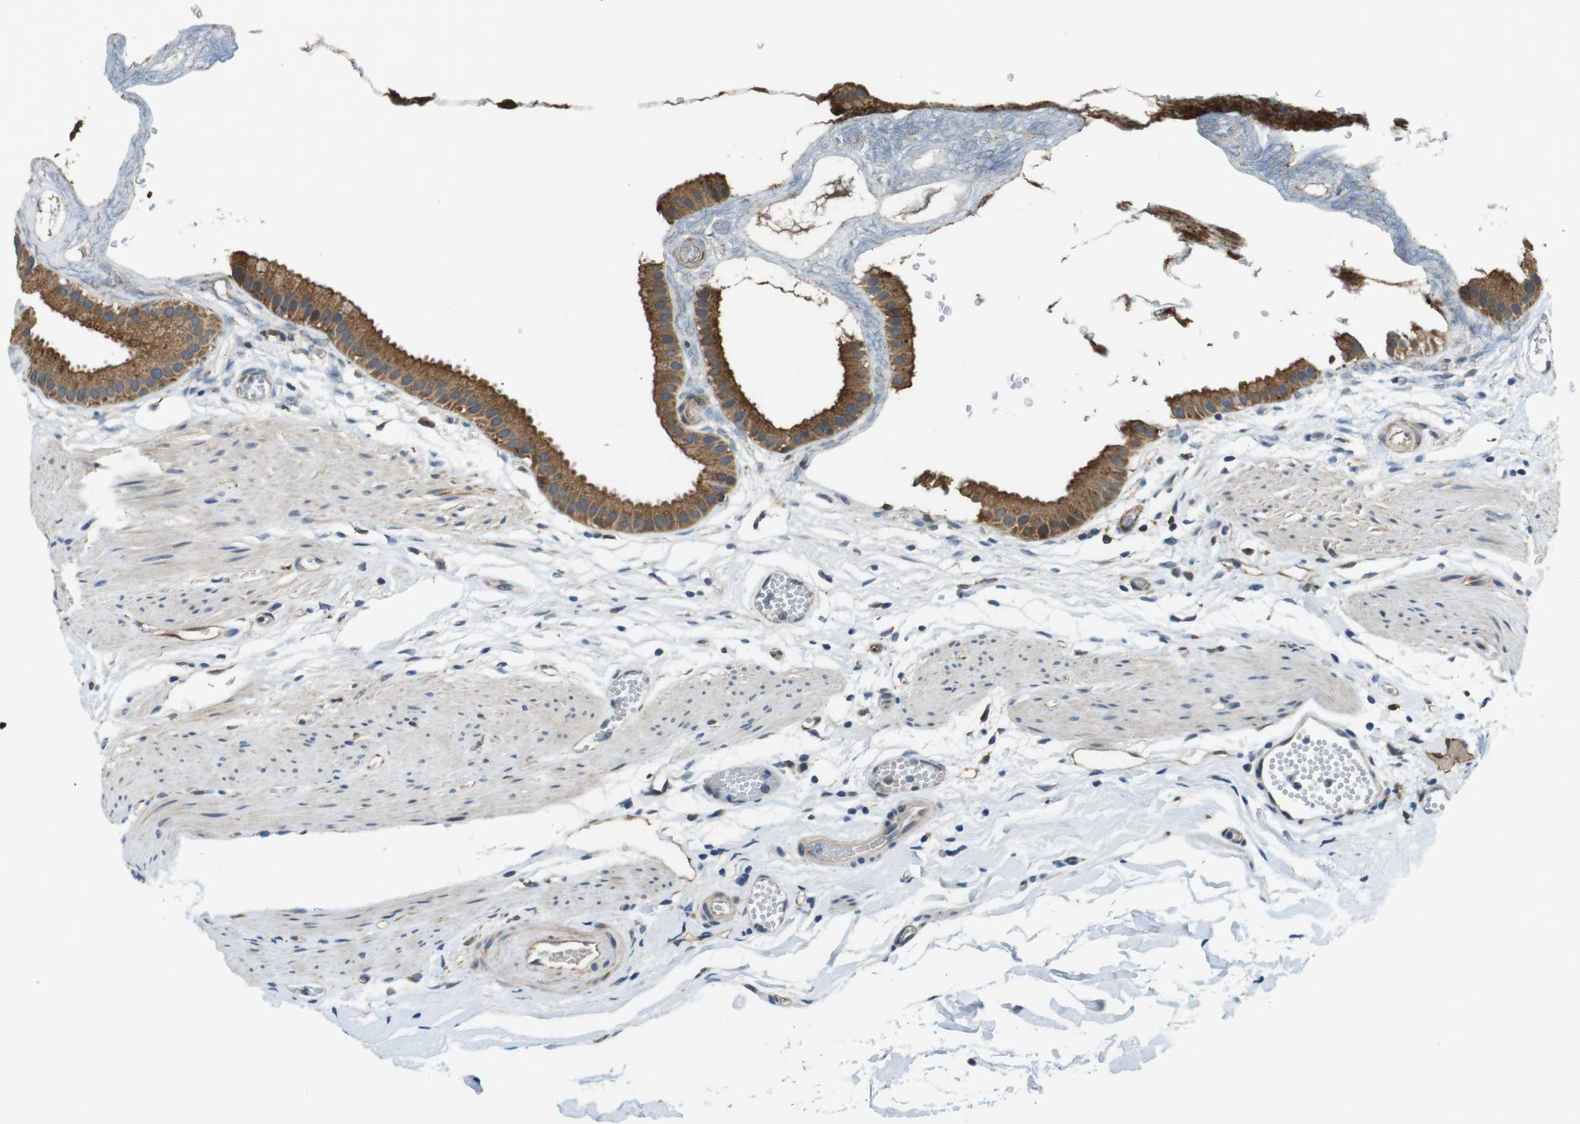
{"staining": {"intensity": "strong", "quantity": ">75%", "location": "cytoplasmic/membranous"}, "tissue": "gallbladder", "cell_type": "Glandular cells", "image_type": "normal", "snomed": [{"axis": "morphology", "description": "Normal tissue, NOS"}, {"axis": "topography", "description": "Gallbladder"}], "caption": "Approximately >75% of glandular cells in unremarkable human gallbladder show strong cytoplasmic/membranous protein staining as visualized by brown immunohistochemical staining.", "gene": "PALD1", "patient": {"sex": "female", "age": 64}}